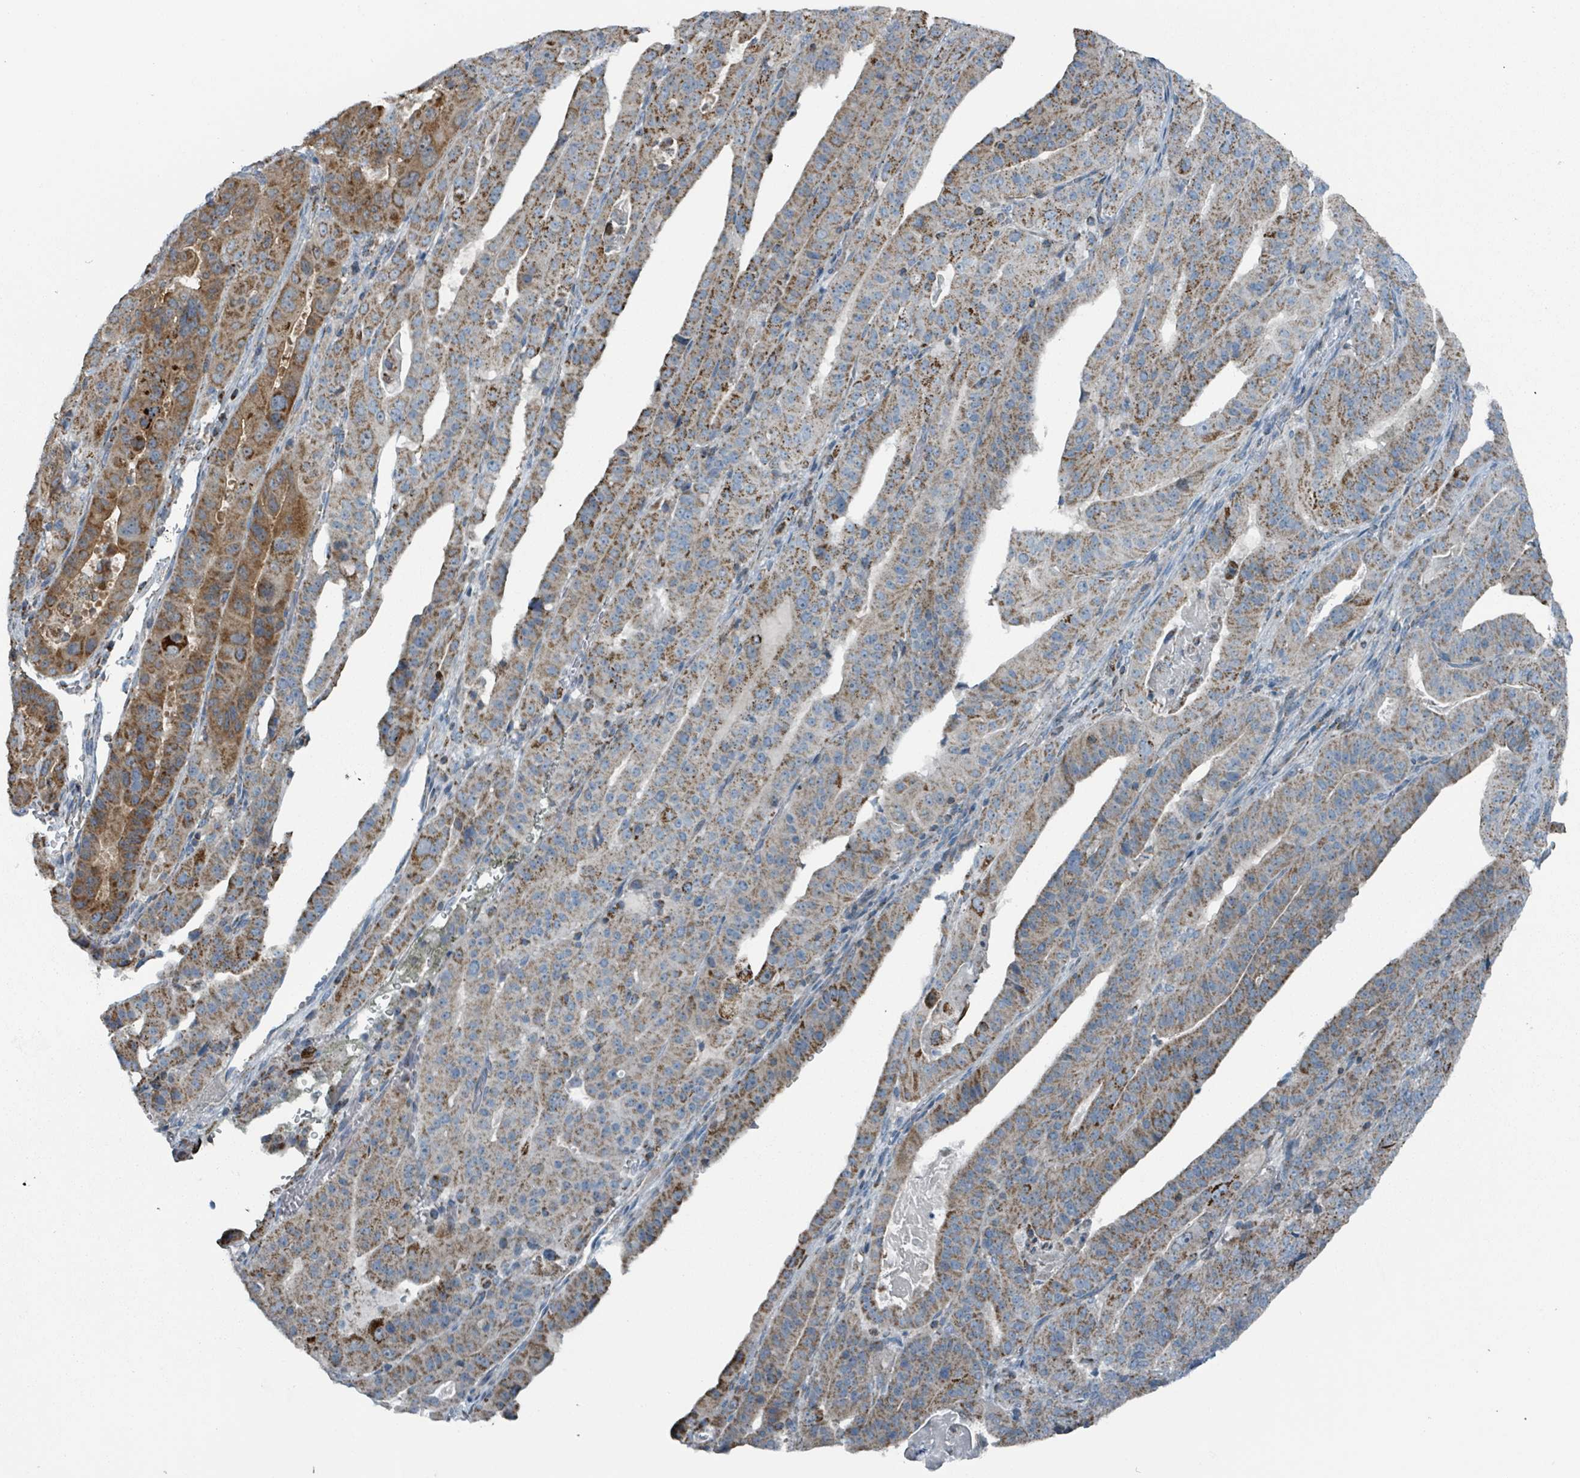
{"staining": {"intensity": "moderate", "quantity": ">75%", "location": "cytoplasmic/membranous"}, "tissue": "stomach cancer", "cell_type": "Tumor cells", "image_type": "cancer", "snomed": [{"axis": "morphology", "description": "Adenocarcinoma, NOS"}, {"axis": "topography", "description": "Stomach"}], "caption": "A medium amount of moderate cytoplasmic/membranous staining is present in about >75% of tumor cells in stomach cancer (adenocarcinoma) tissue.", "gene": "ABHD18", "patient": {"sex": "male", "age": 48}}